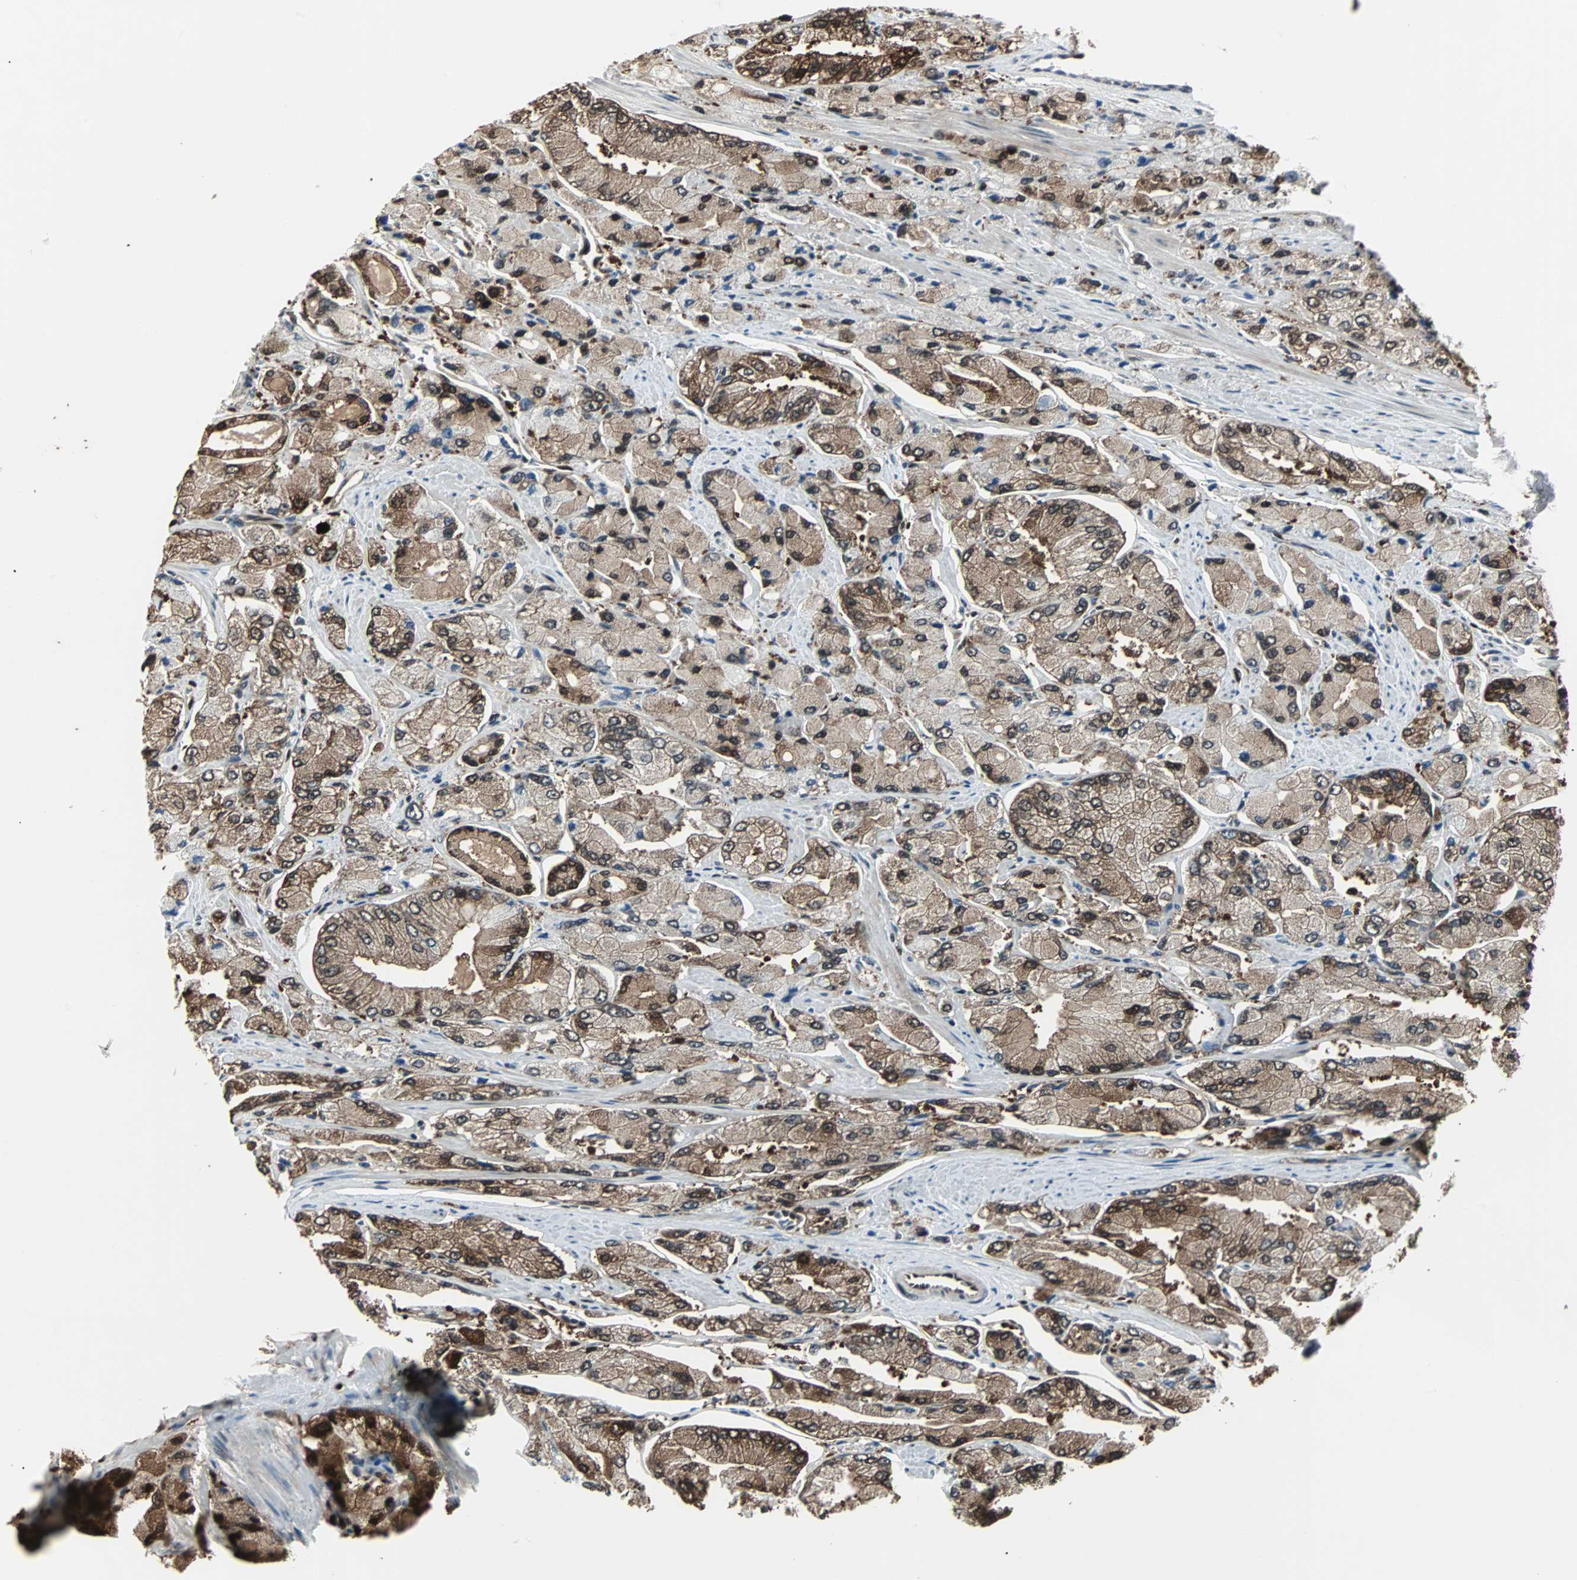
{"staining": {"intensity": "strong", "quantity": ">75%", "location": "cytoplasmic/membranous,nuclear"}, "tissue": "prostate cancer", "cell_type": "Tumor cells", "image_type": "cancer", "snomed": [{"axis": "morphology", "description": "Adenocarcinoma, High grade"}, {"axis": "topography", "description": "Prostate"}], "caption": "IHC micrograph of human prostate cancer (adenocarcinoma (high-grade)) stained for a protein (brown), which displays high levels of strong cytoplasmic/membranous and nuclear staining in approximately >75% of tumor cells.", "gene": "ACLY", "patient": {"sex": "male", "age": 58}}